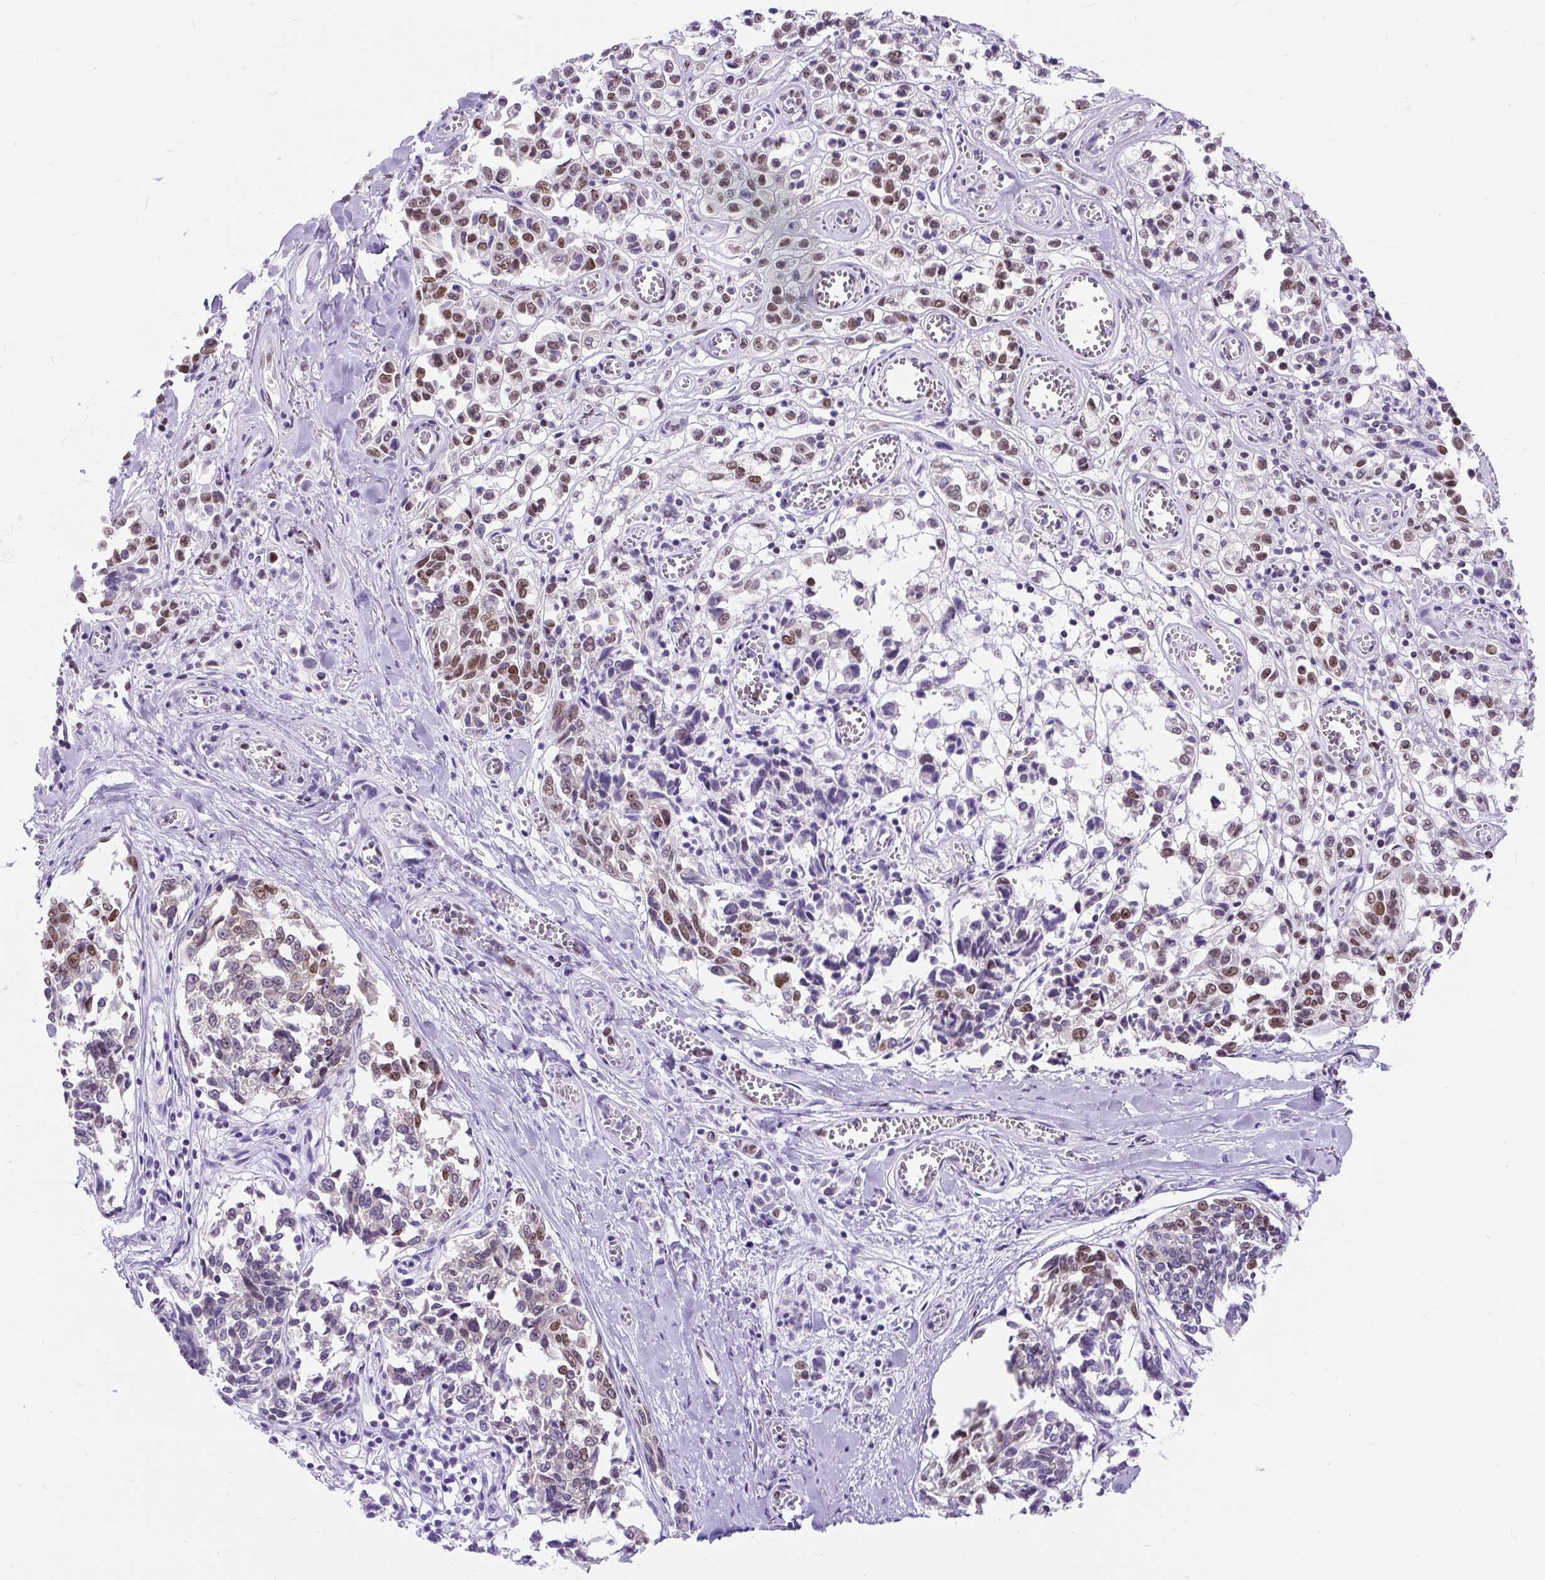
{"staining": {"intensity": "moderate", "quantity": ">75%", "location": "nuclear"}, "tissue": "melanoma", "cell_type": "Tumor cells", "image_type": "cancer", "snomed": [{"axis": "morphology", "description": "Malignant melanoma, NOS"}, {"axis": "topography", "description": "Skin"}], "caption": "Immunohistochemistry (IHC) staining of melanoma, which reveals medium levels of moderate nuclear staining in about >75% of tumor cells indicating moderate nuclear protein expression. The staining was performed using DAB (3,3'-diaminobenzidine) (brown) for protein detection and nuclei were counterstained in hematoxylin (blue).", "gene": "PLCXD2", "patient": {"sex": "female", "age": 64}}